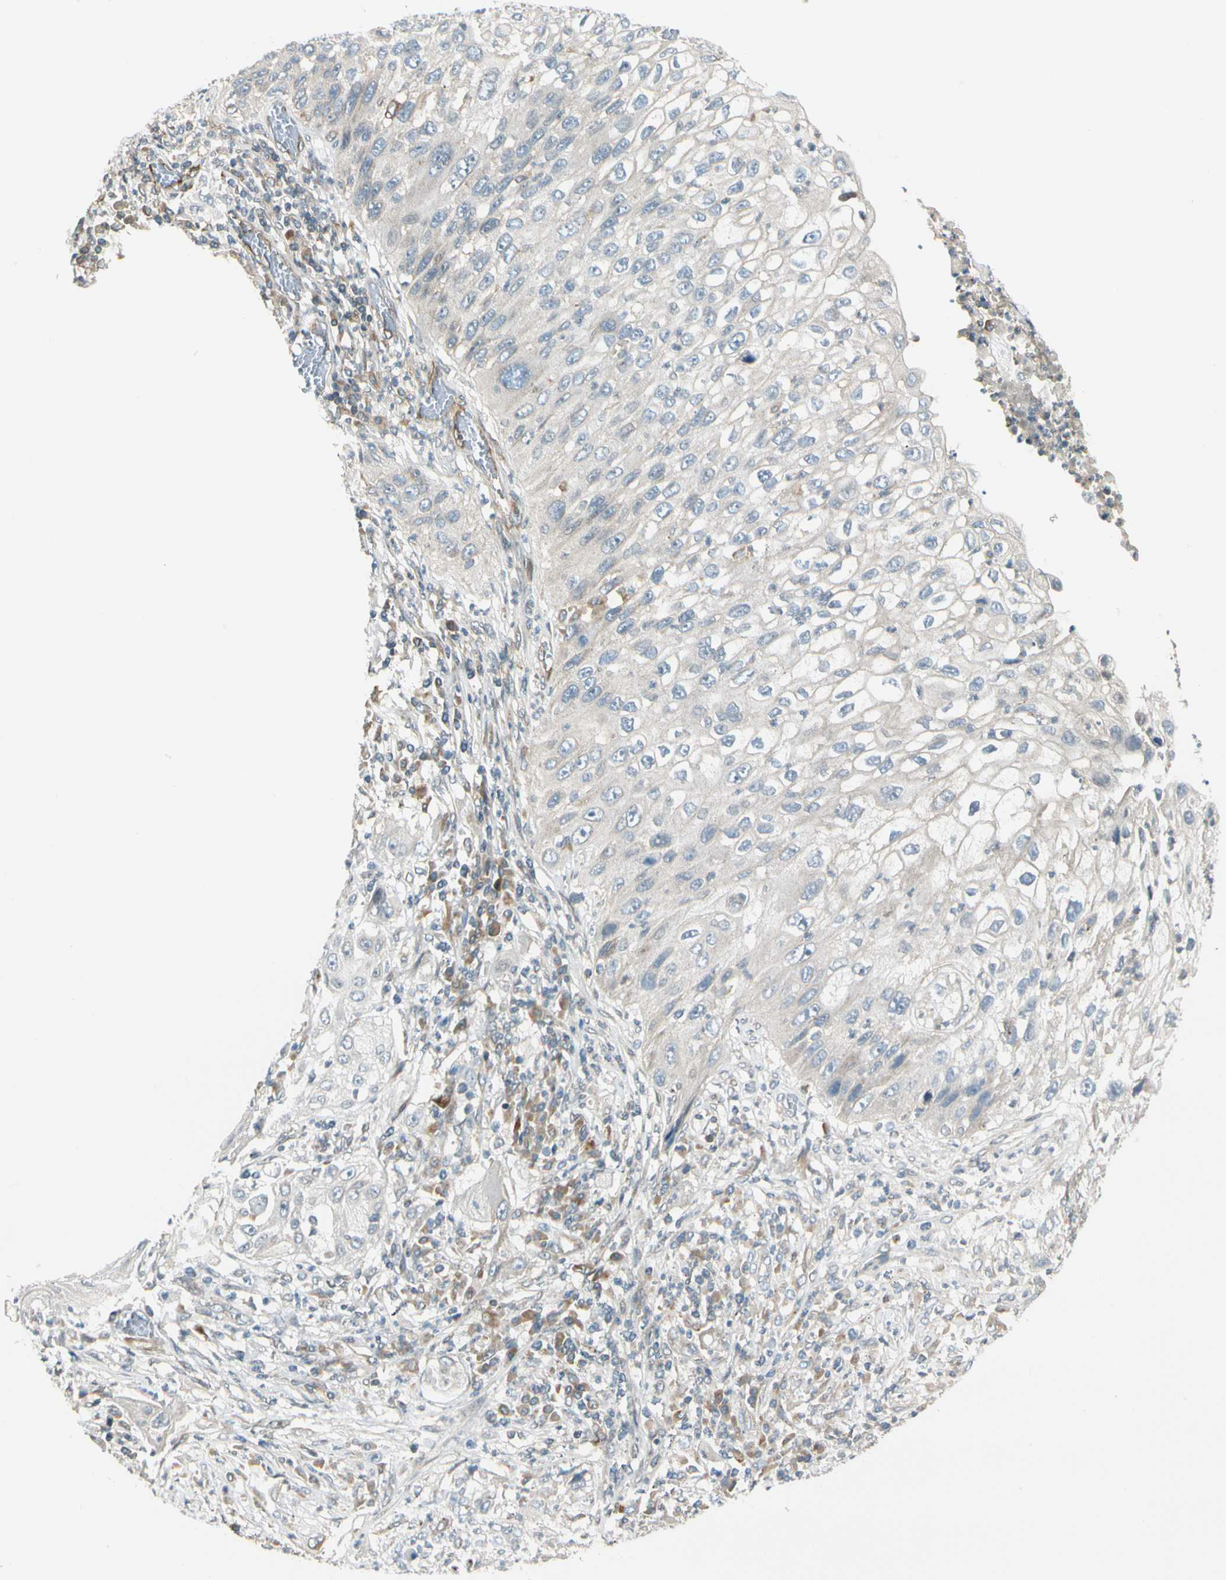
{"staining": {"intensity": "negative", "quantity": "none", "location": "none"}, "tissue": "lung cancer", "cell_type": "Tumor cells", "image_type": "cancer", "snomed": [{"axis": "morphology", "description": "Inflammation, NOS"}, {"axis": "morphology", "description": "Squamous cell carcinoma, NOS"}, {"axis": "topography", "description": "Lymph node"}, {"axis": "topography", "description": "Soft tissue"}, {"axis": "topography", "description": "Lung"}], "caption": "DAB immunohistochemical staining of lung squamous cell carcinoma demonstrates no significant staining in tumor cells.", "gene": "TRIO", "patient": {"sex": "male", "age": 66}}